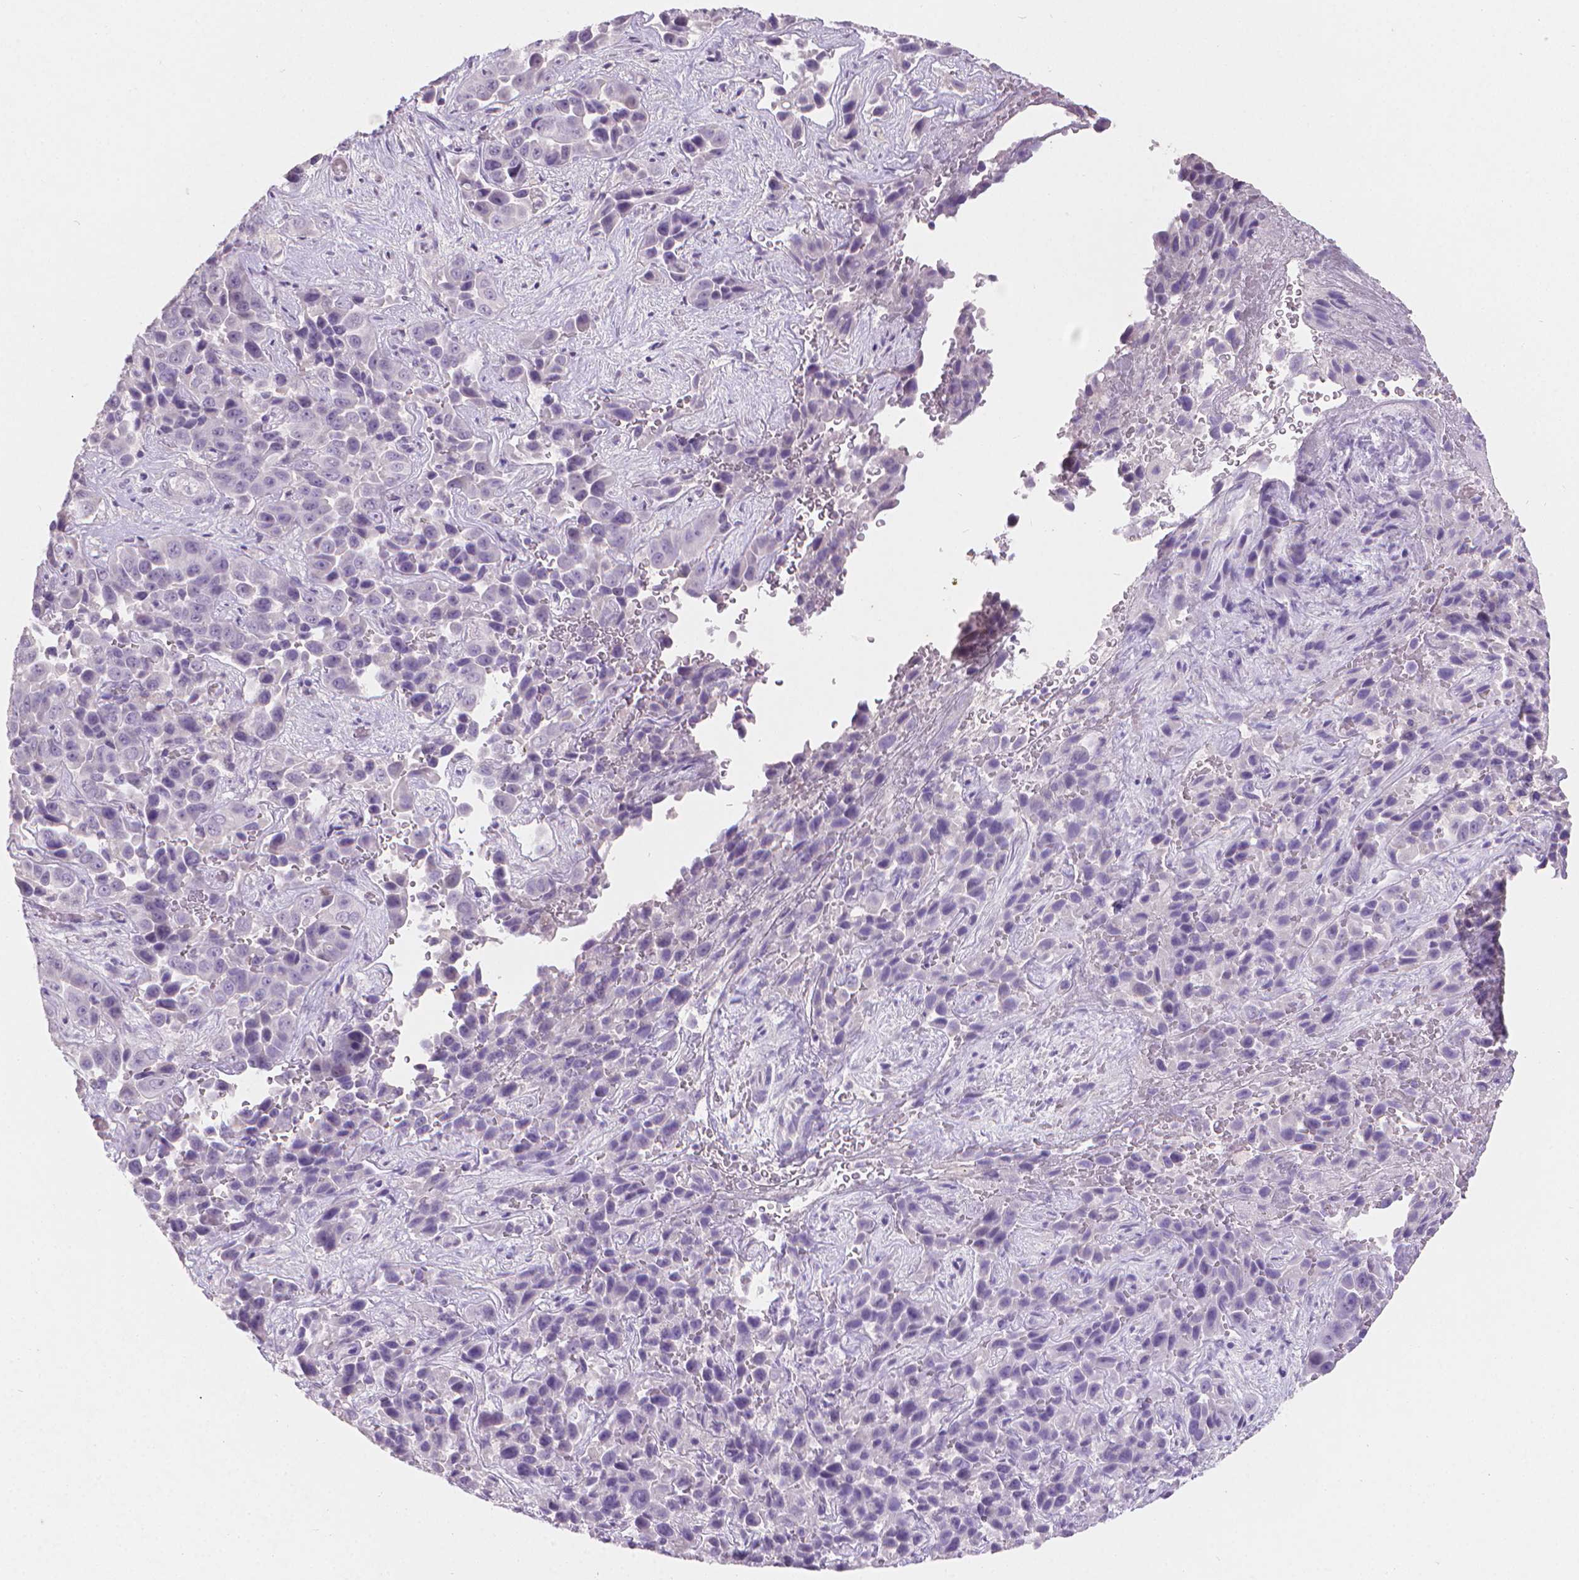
{"staining": {"intensity": "negative", "quantity": "none", "location": "none"}, "tissue": "liver cancer", "cell_type": "Tumor cells", "image_type": "cancer", "snomed": [{"axis": "morphology", "description": "Cholangiocarcinoma"}, {"axis": "topography", "description": "Liver"}], "caption": "DAB (3,3'-diaminobenzidine) immunohistochemical staining of human liver cancer exhibits no significant positivity in tumor cells. (DAB immunohistochemistry (IHC) with hematoxylin counter stain).", "gene": "TNNI2", "patient": {"sex": "female", "age": 52}}